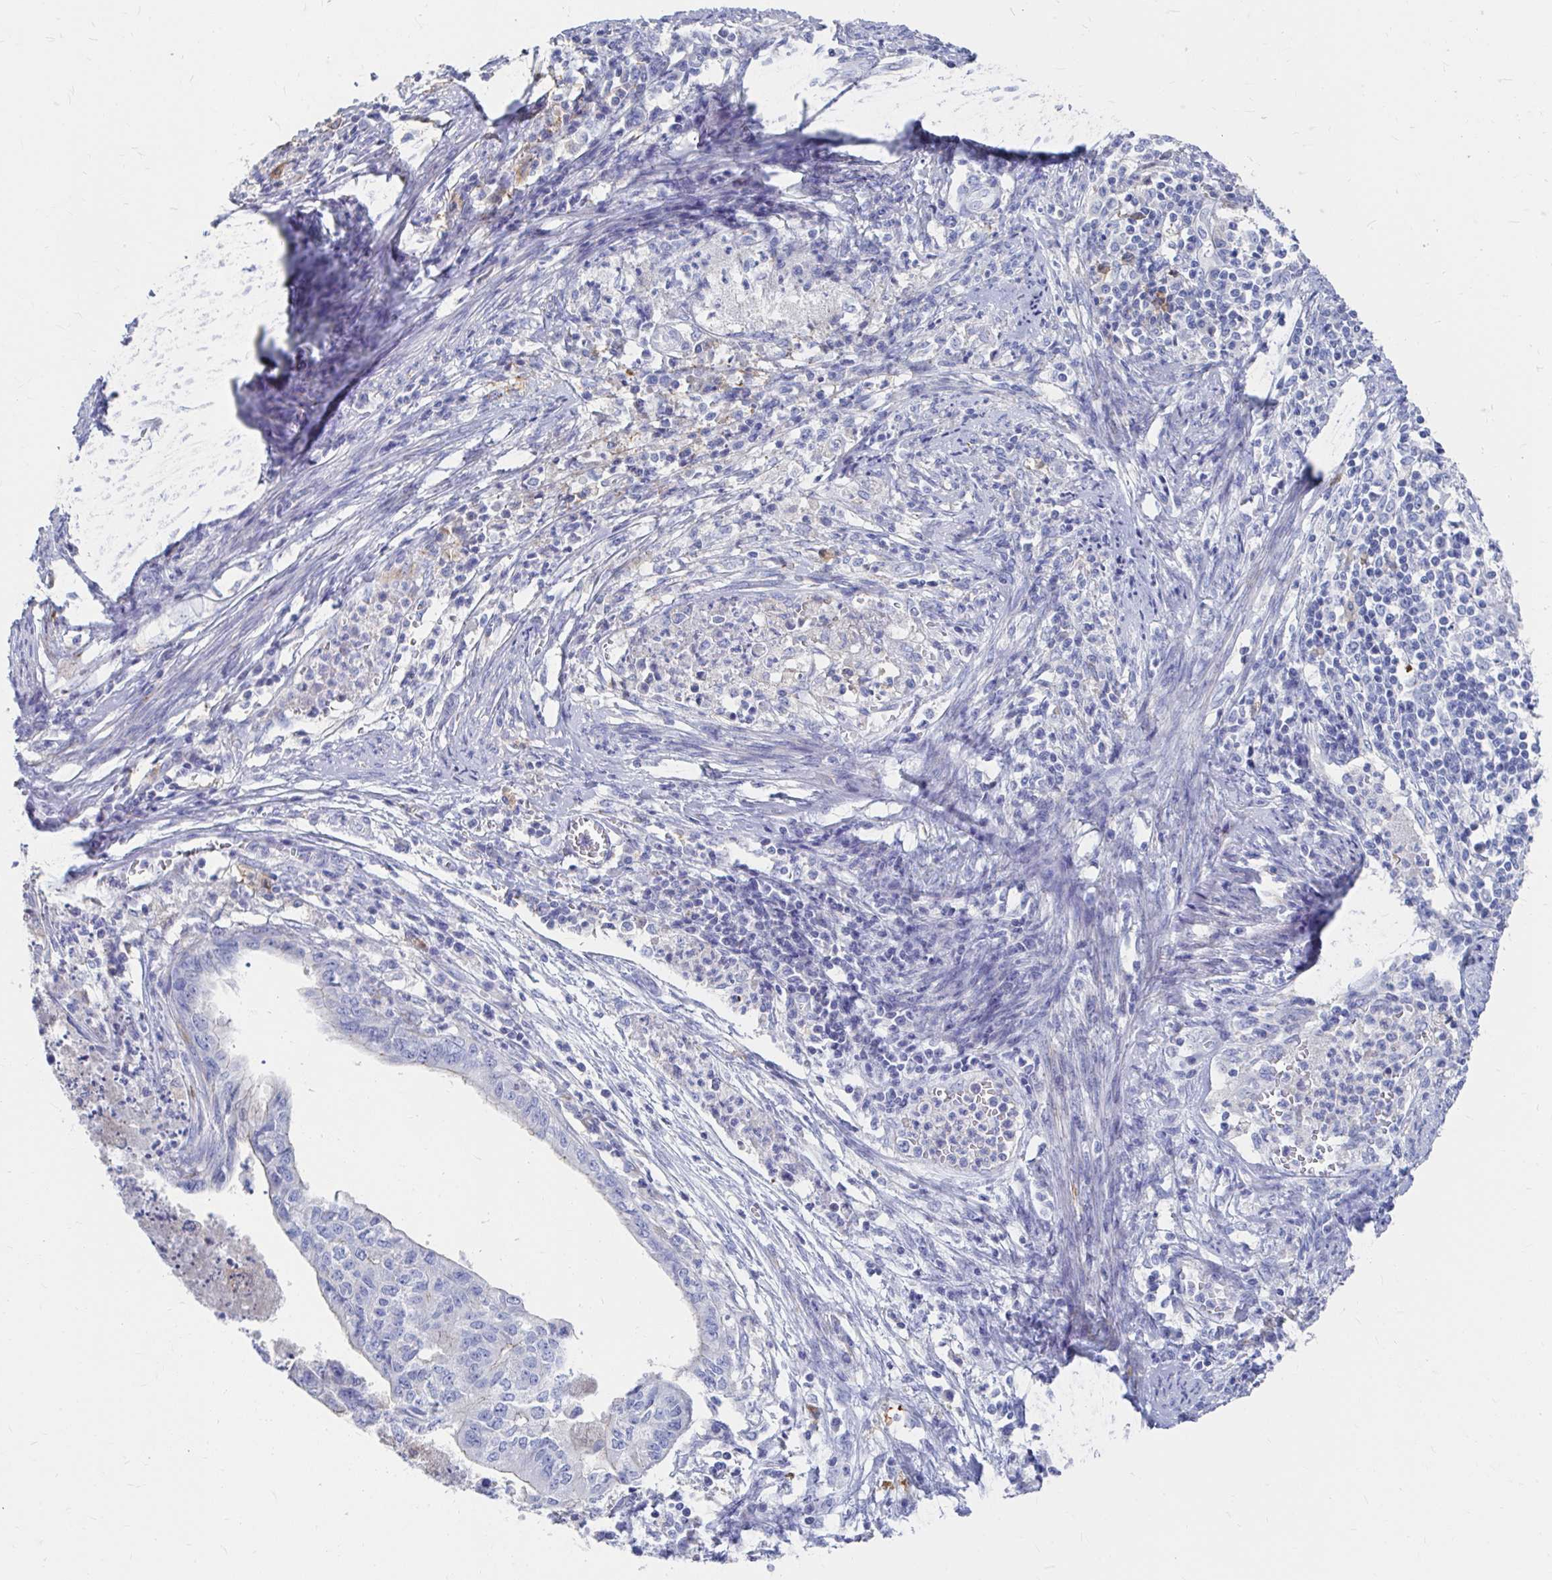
{"staining": {"intensity": "negative", "quantity": "none", "location": "none"}, "tissue": "endometrial cancer", "cell_type": "Tumor cells", "image_type": "cancer", "snomed": [{"axis": "morphology", "description": "Adenocarcinoma, NOS"}, {"axis": "topography", "description": "Endometrium"}], "caption": "A high-resolution photomicrograph shows immunohistochemistry (IHC) staining of endometrial adenocarcinoma, which displays no significant positivity in tumor cells.", "gene": "LAMC3", "patient": {"sex": "female", "age": 65}}